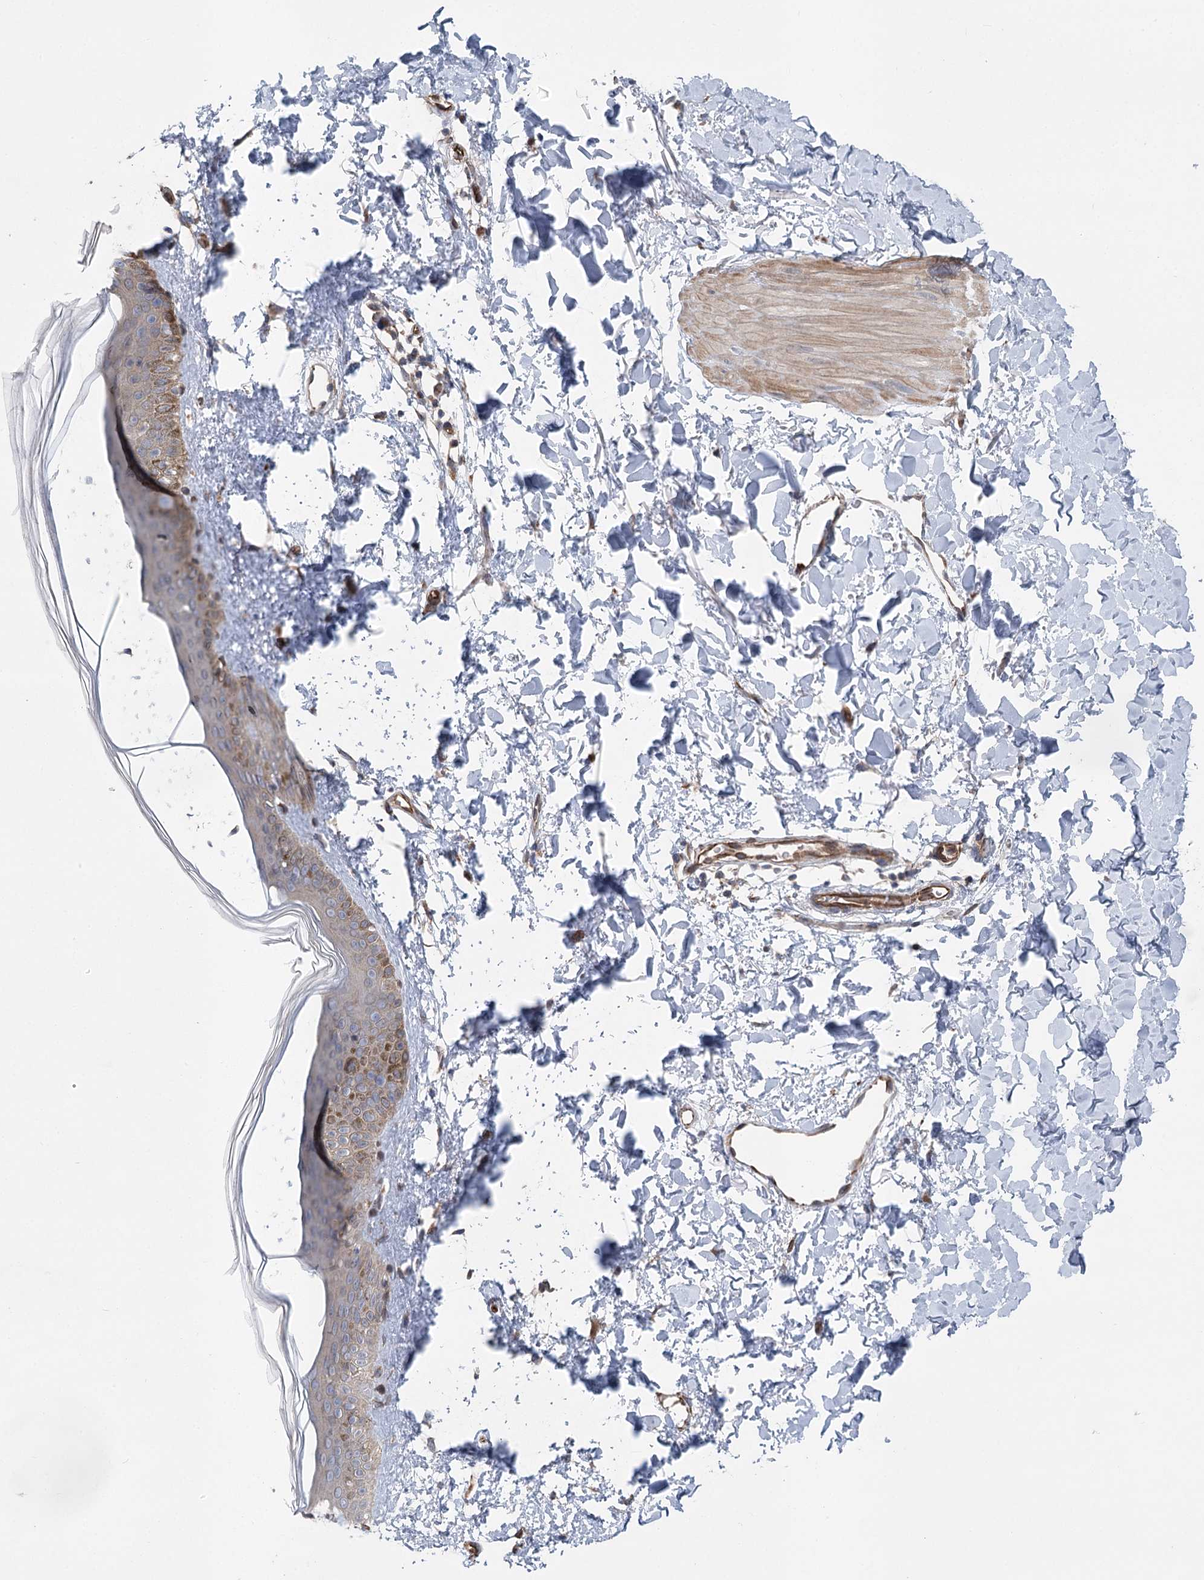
{"staining": {"intensity": "moderate", "quantity": ">75%", "location": "cytoplasmic/membranous"}, "tissue": "skin", "cell_type": "Fibroblasts", "image_type": "normal", "snomed": [{"axis": "morphology", "description": "Normal tissue, NOS"}, {"axis": "topography", "description": "Skin"}], "caption": "Unremarkable skin displays moderate cytoplasmic/membranous positivity in about >75% of fibroblasts, visualized by immunohistochemistry. Using DAB (3,3'-diaminobenzidine) (brown) and hematoxylin (blue) stains, captured at high magnification using brightfield microscopy.", "gene": "RWDD4", "patient": {"sex": "female", "age": 58}}